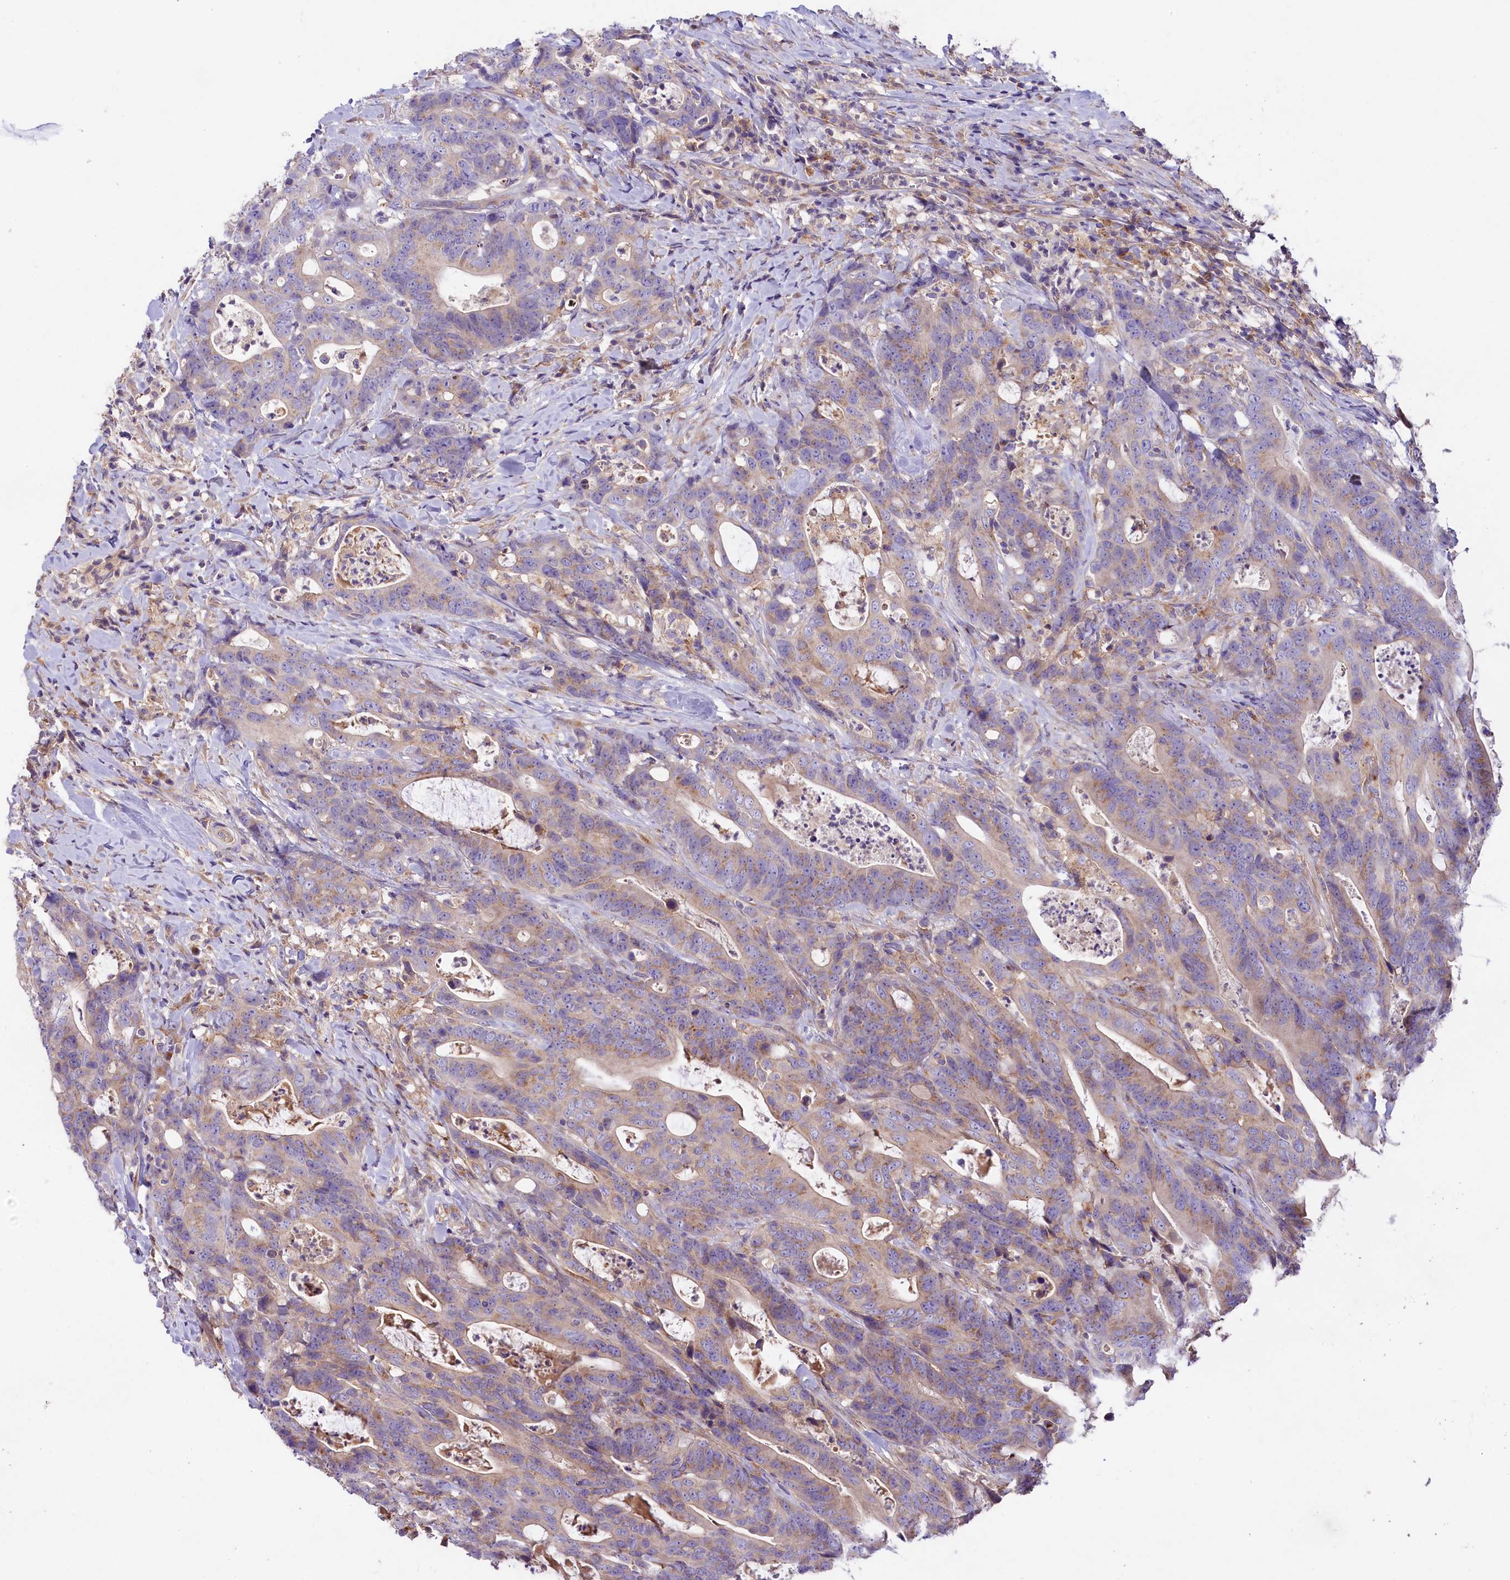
{"staining": {"intensity": "weak", "quantity": "<25%", "location": "cytoplasmic/membranous"}, "tissue": "colorectal cancer", "cell_type": "Tumor cells", "image_type": "cancer", "snomed": [{"axis": "morphology", "description": "Adenocarcinoma, NOS"}, {"axis": "topography", "description": "Colon"}], "caption": "The image exhibits no staining of tumor cells in colorectal cancer.", "gene": "PEMT", "patient": {"sex": "female", "age": 82}}